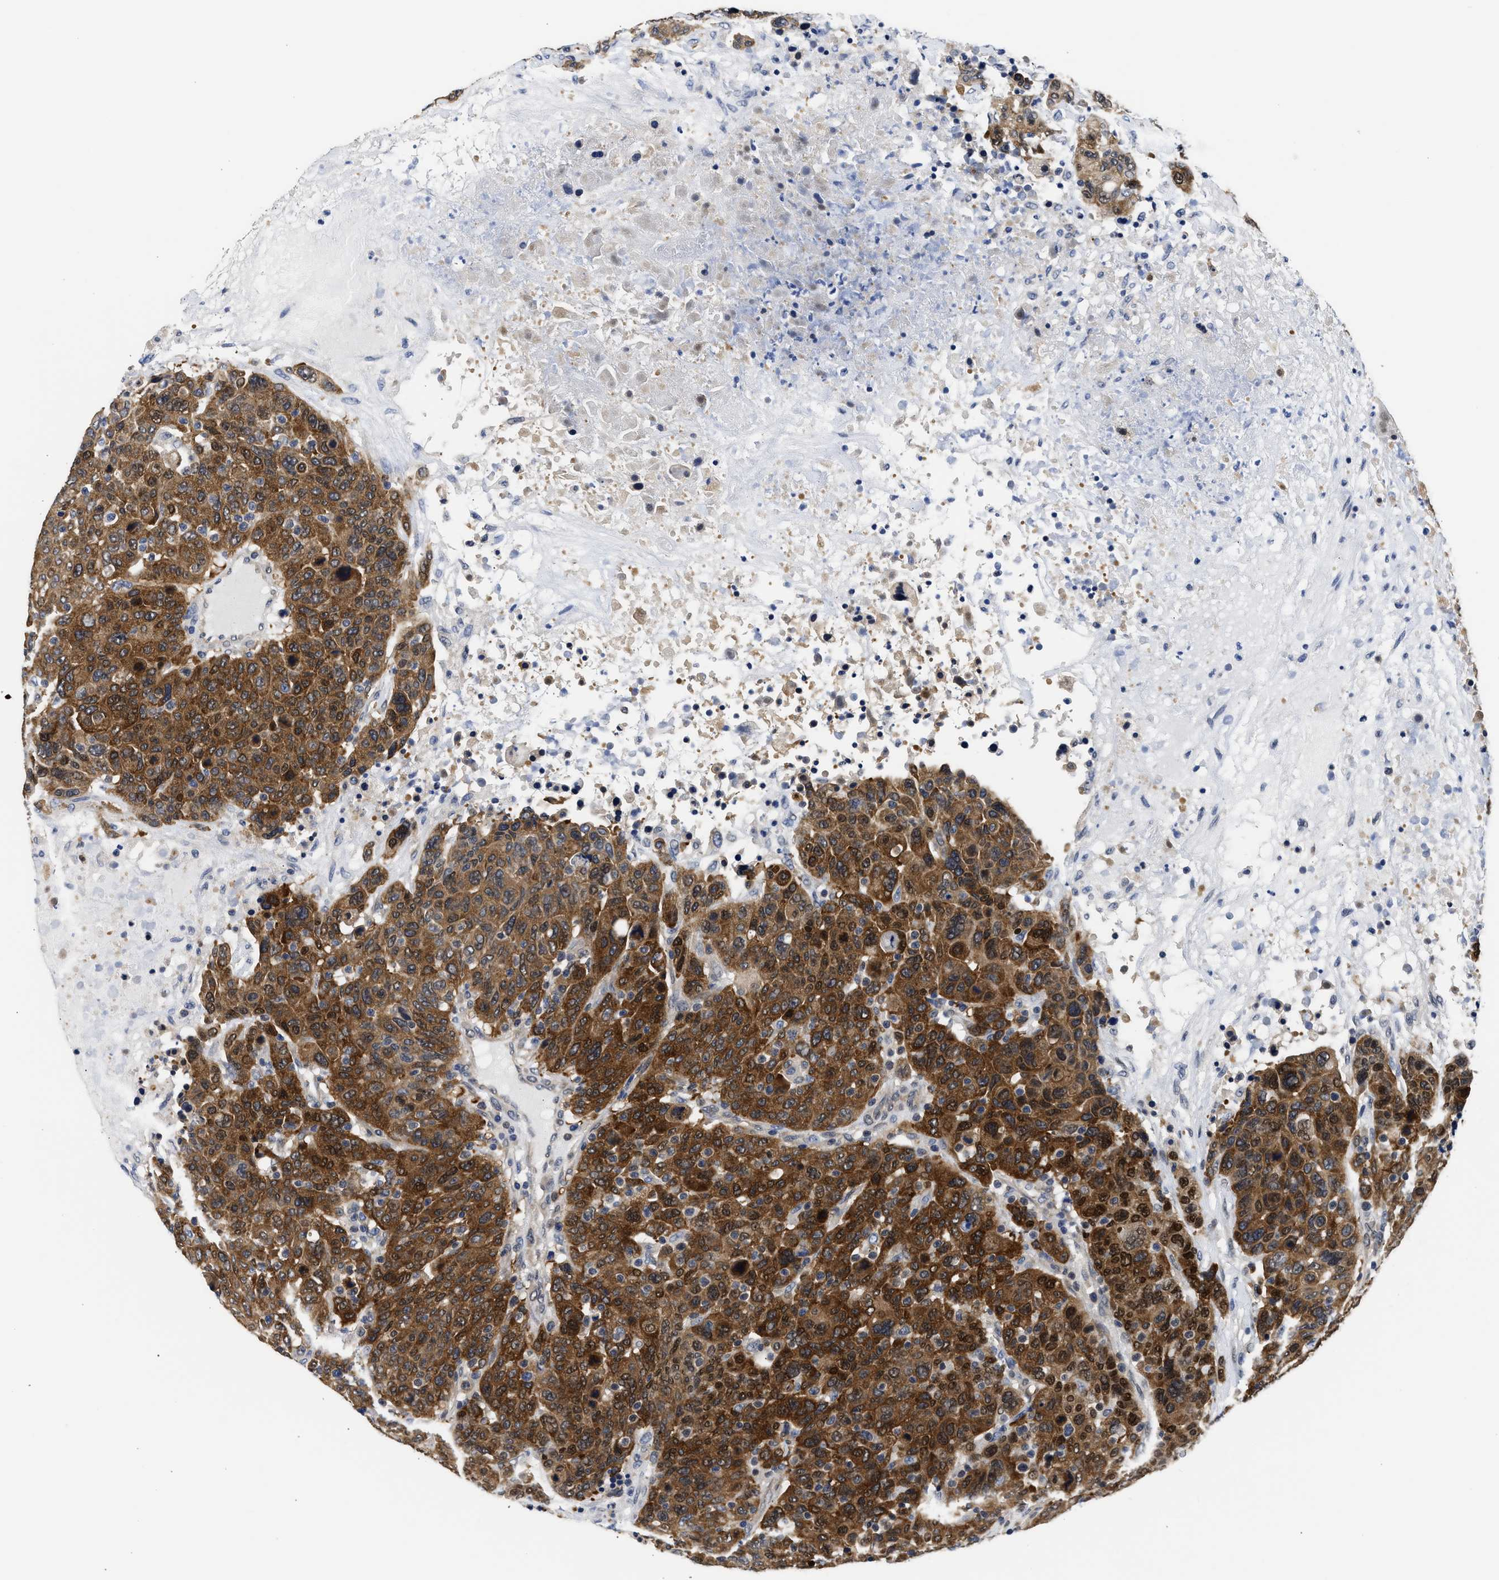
{"staining": {"intensity": "strong", "quantity": ">75%", "location": "cytoplasmic/membranous"}, "tissue": "breast cancer", "cell_type": "Tumor cells", "image_type": "cancer", "snomed": [{"axis": "morphology", "description": "Duct carcinoma"}, {"axis": "topography", "description": "Breast"}], "caption": "This micrograph exhibits immunohistochemistry staining of human breast invasive ductal carcinoma, with high strong cytoplasmic/membranous positivity in approximately >75% of tumor cells.", "gene": "XPO5", "patient": {"sex": "female", "age": 37}}